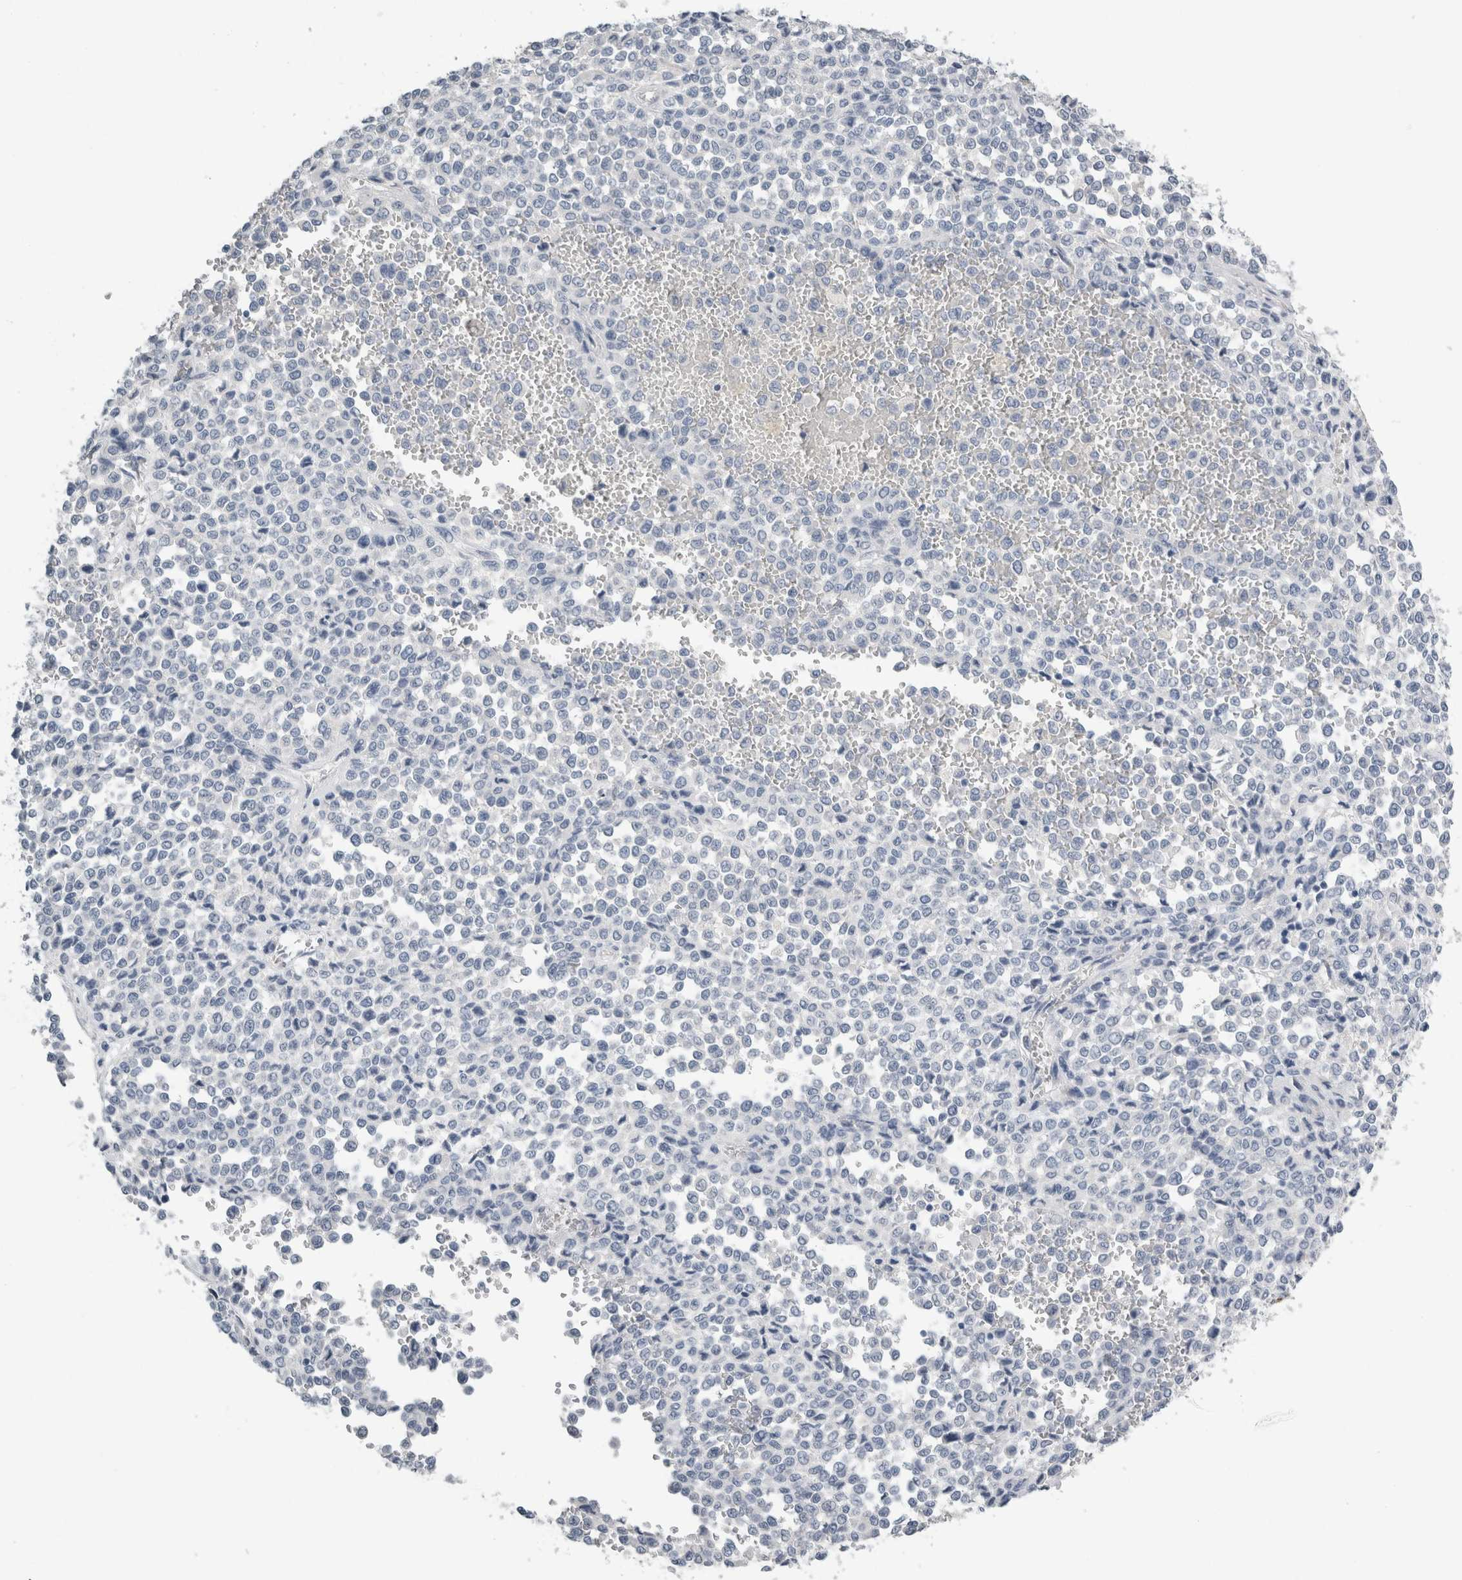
{"staining": {"intensity": "negative", "quantity": "none", "location": "none"}, "tissue": "melanoma", "cell_type": "Tumor cells", "image_type": "cancer", "snomed": [{"axis": "morphology", "description": "Malignant melanoma, Metastatic site"}, {"axis": "topography", "description": "Pancreas"}], "caption": "High magnification brightfield microscopy of melanoma stained with DAB (3,3'-diaminobenzidine) (brown) and counterstained with hematoxylin (blue): tumor cells show no significant staining. Brightfield microscopy of IHC stained with DAB (3,3'-diaminobenzidine) (brown) and hematoxylin (blue), captured at high magnification.", "gene": "NEFM", "patient": {"sex": "female", "age": 30}}